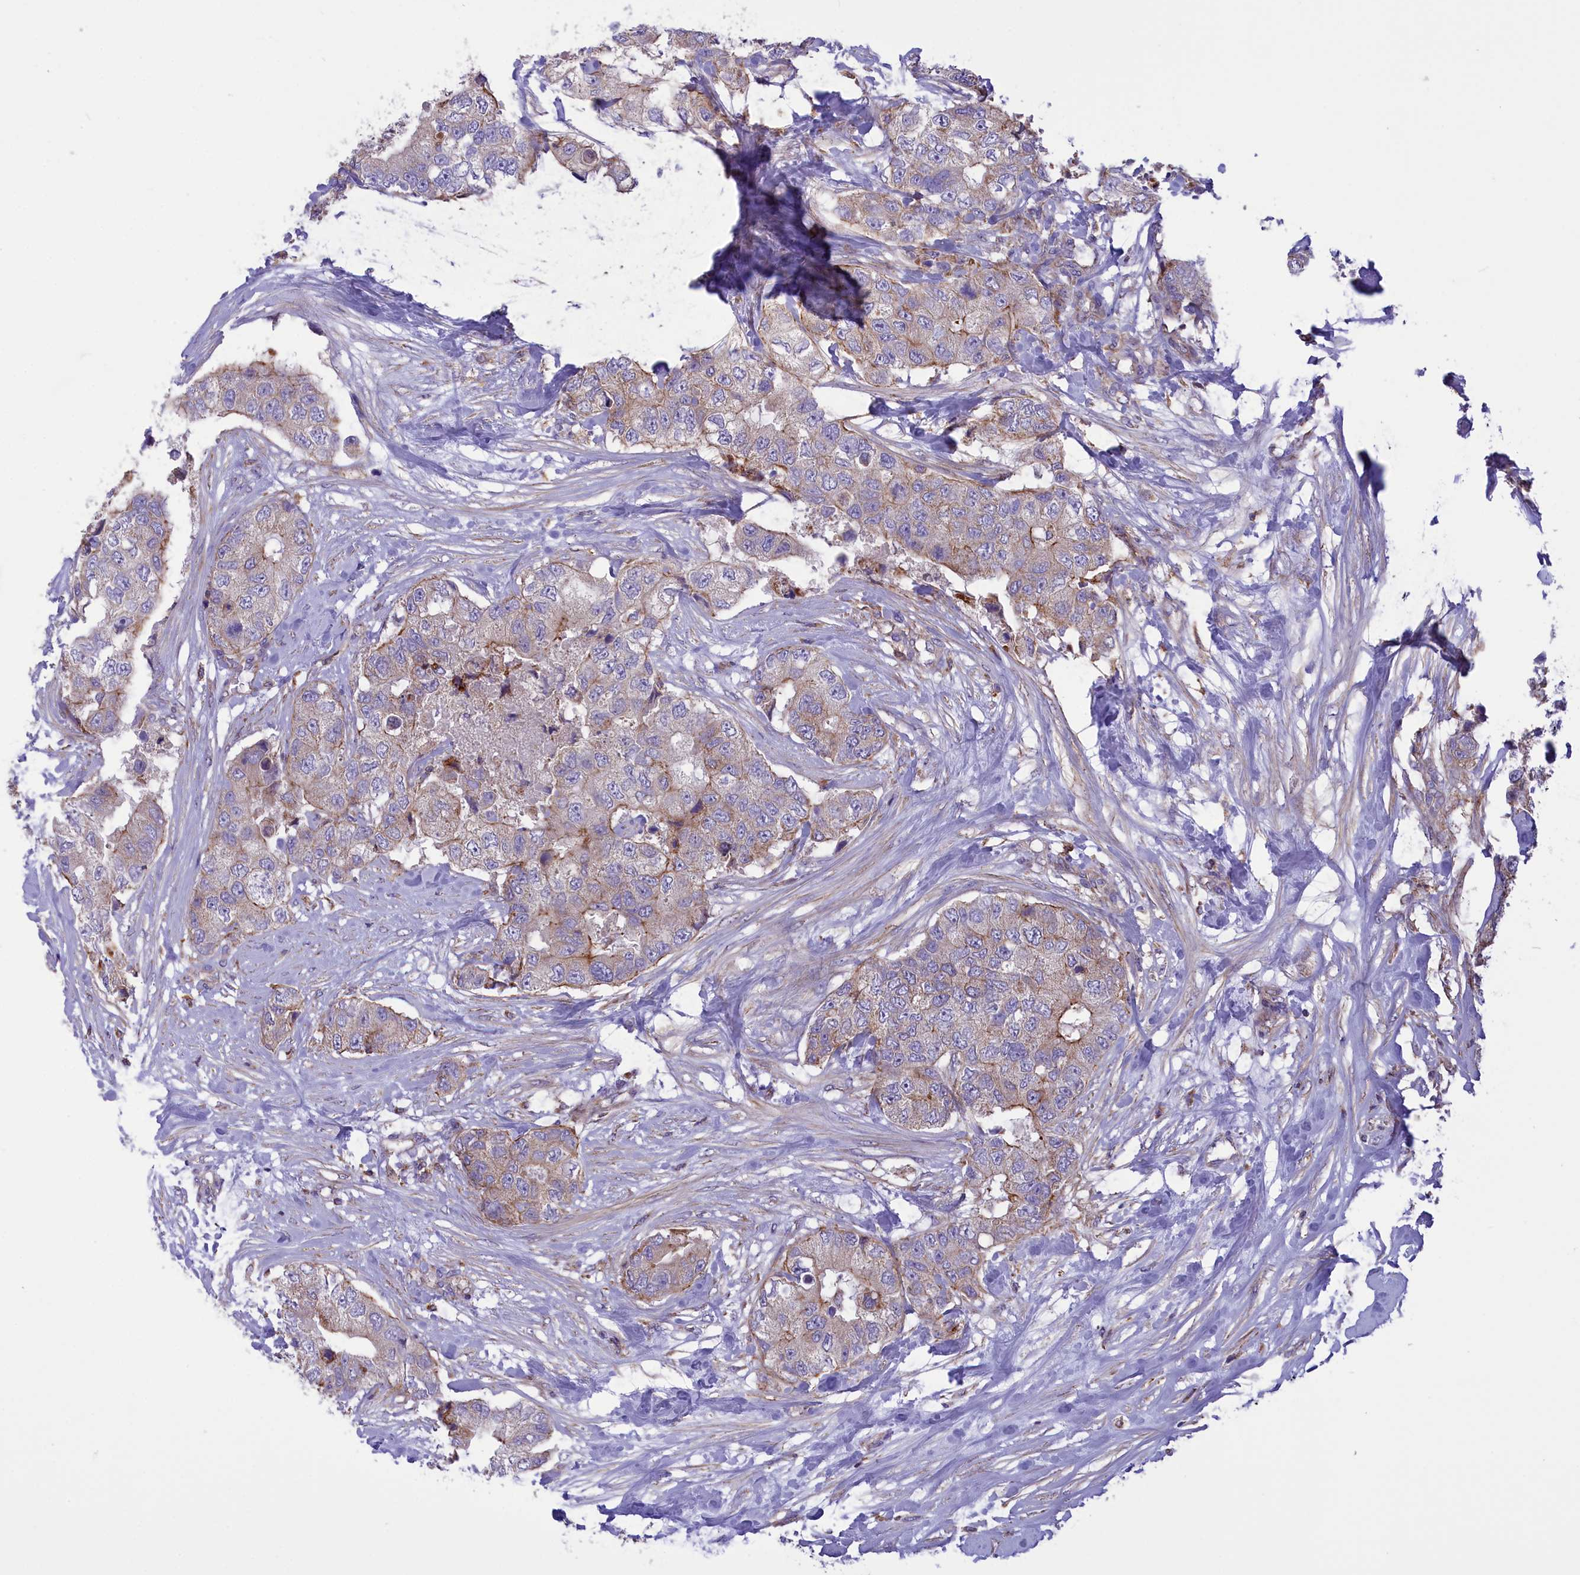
{"staining": {"intensity": "moderate", "quantity": "<25%", "location": "cytoplasmic/membranous"}, "tissue": "breast cancer", "cell_type": "Tumor cells", "image_type": "cancer", "snomed": [{"axis": "morphology", "description": "Duct carcinoma"}, {"axis": "topography", "description": "Breast"}], "caption": "Immunohistochemical staining of breast invasive ductal carcinoma reveals low levels of moderate cytoplasmic/membranous positivity in about <25% of tumor cells.", "gene": "CORO7-PAM16", "patient": {"sex": "female", "age": 62}}